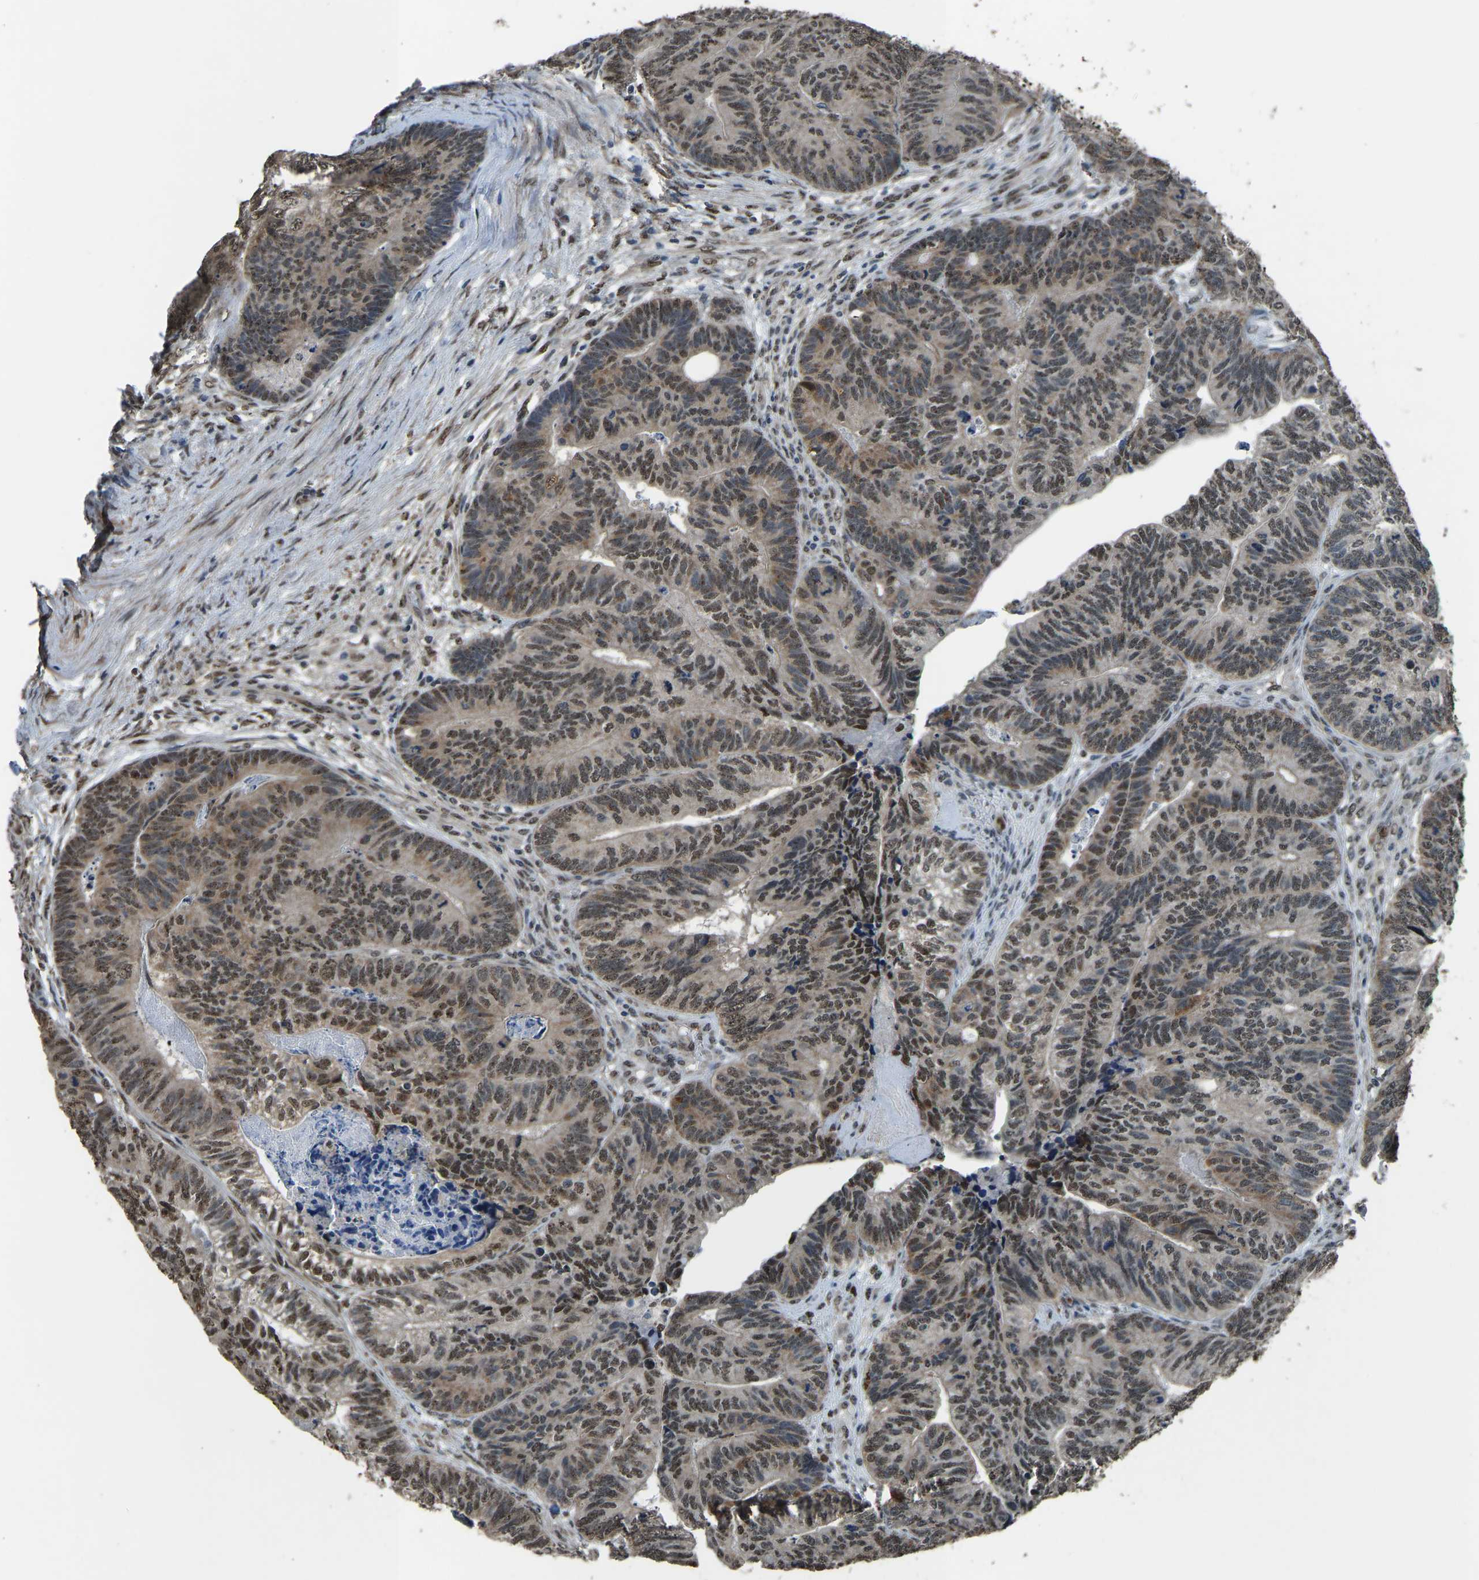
{"staining": {"intensity": "weak", "quantity": ">75%", "location": "cytoplasmic/membranous,nuclear"}, "tissue": "colorectal cancer", "cell_type": "Tumor cells", "image_type": "cancer", "snomed": [{"axis": "morphology", "description": "Adenocarcinoma, NOS"}, {"axis": "topography", "description": "Colon"}], "caption": "An image of human adenocarcinoma (colorectal) stained for a protein shows weak cytoplasmic/membranous and nuclear brown staining in tumor cells.", "gene": "FOS", "patient": {"sex": "female", "age": 67}}